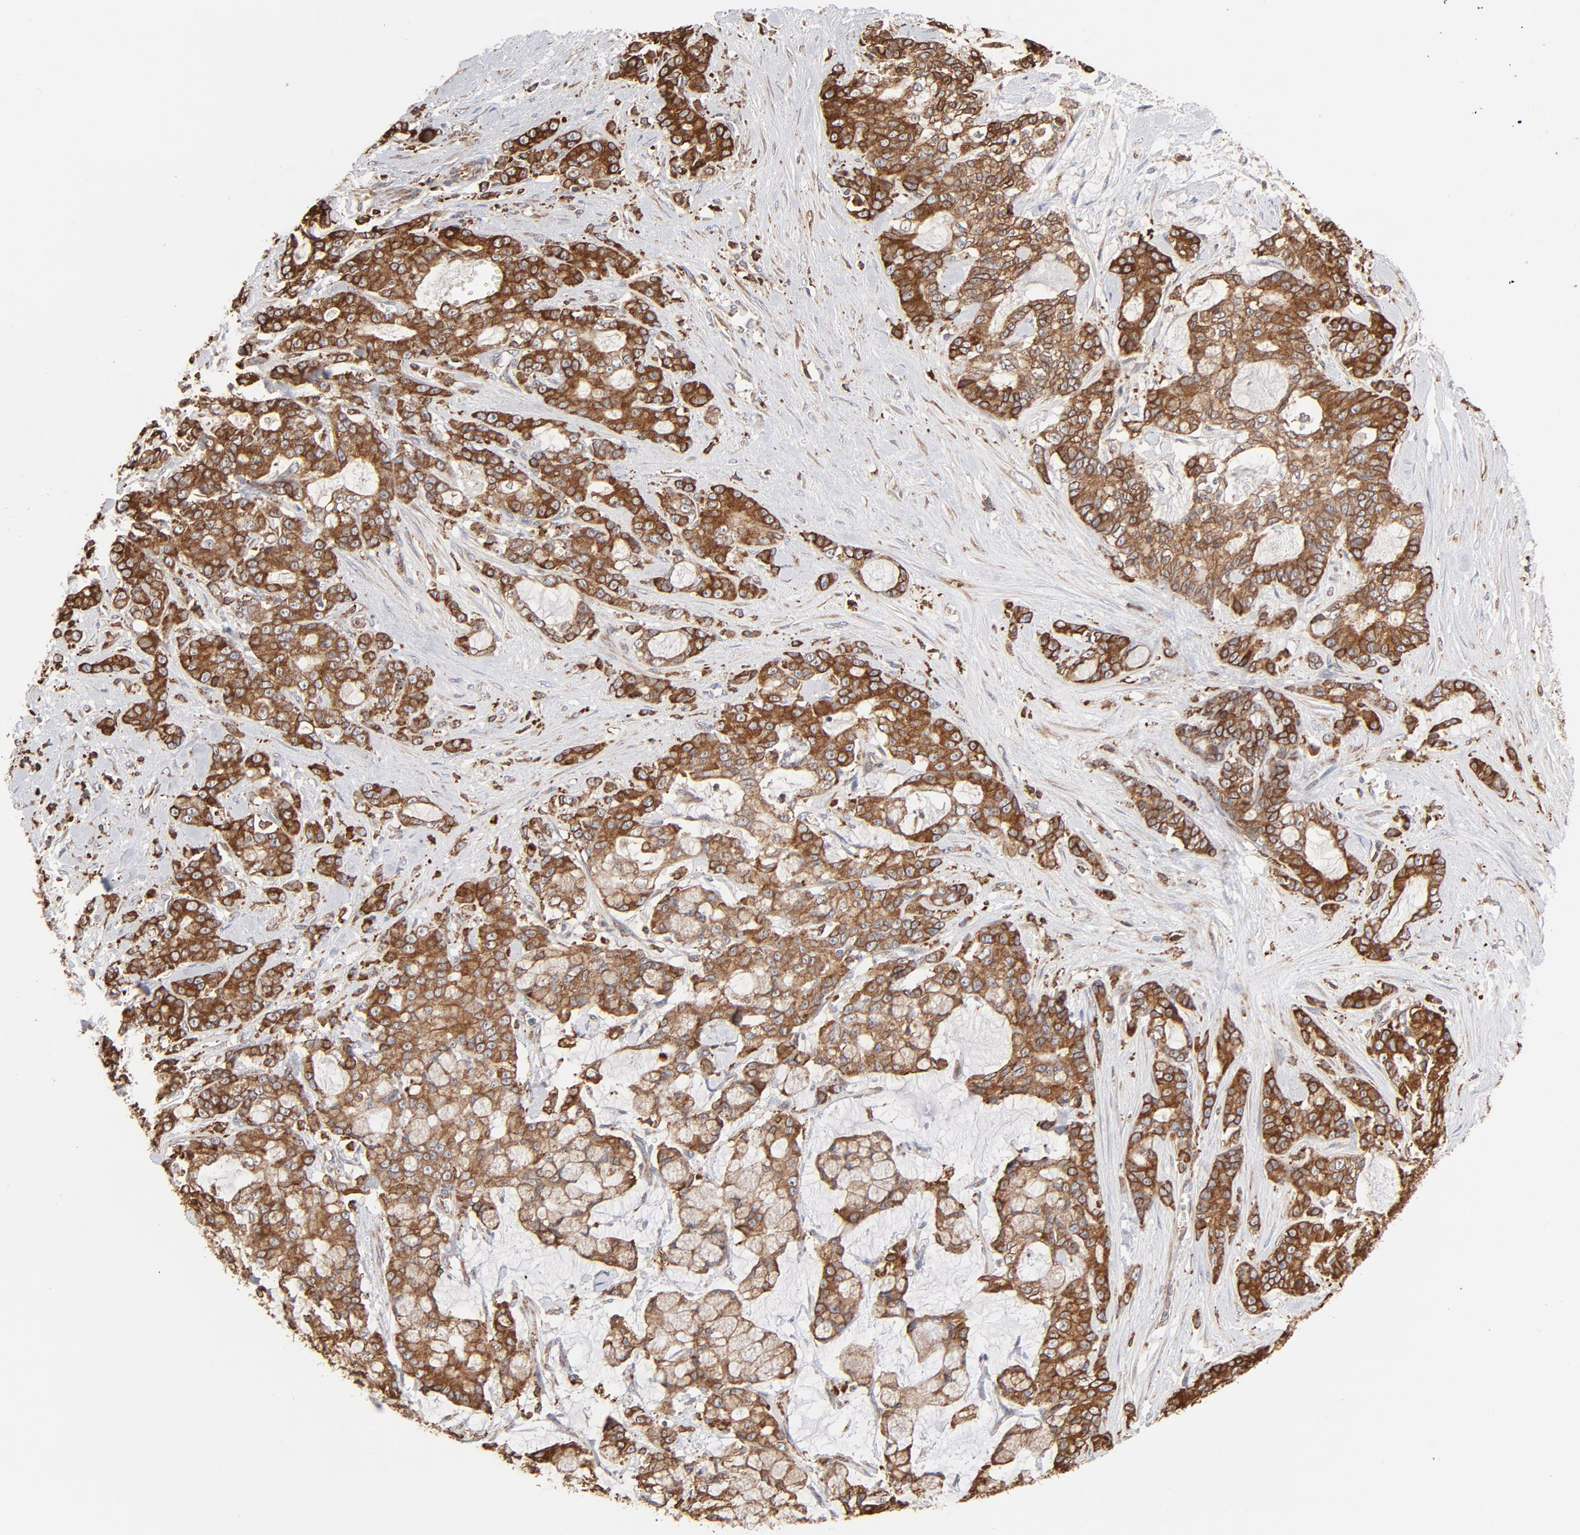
{"staining": {"intensity": "strong", "quantity": ">75%", "location": "cytoplasmic/membranous"}, "tissue": "pancreatic cancer", "cell_type": "Tumor cells", "image_type": "cancer", "snomed": [{"axis": "morphology", "description": "Adenocarcinoma, NOS"}, {"axis": "topography", "description": "Pancreas"}], "caption": "Protein expression analysis of pancreatic cancer shows strong cytoplasmic/membranous positivity in about >75% of tumor cells. The protein is shown in brown color, while the nuclei are stained blue.", "gene": "CANX", "patient": {"sex": "female", "age": 73}}